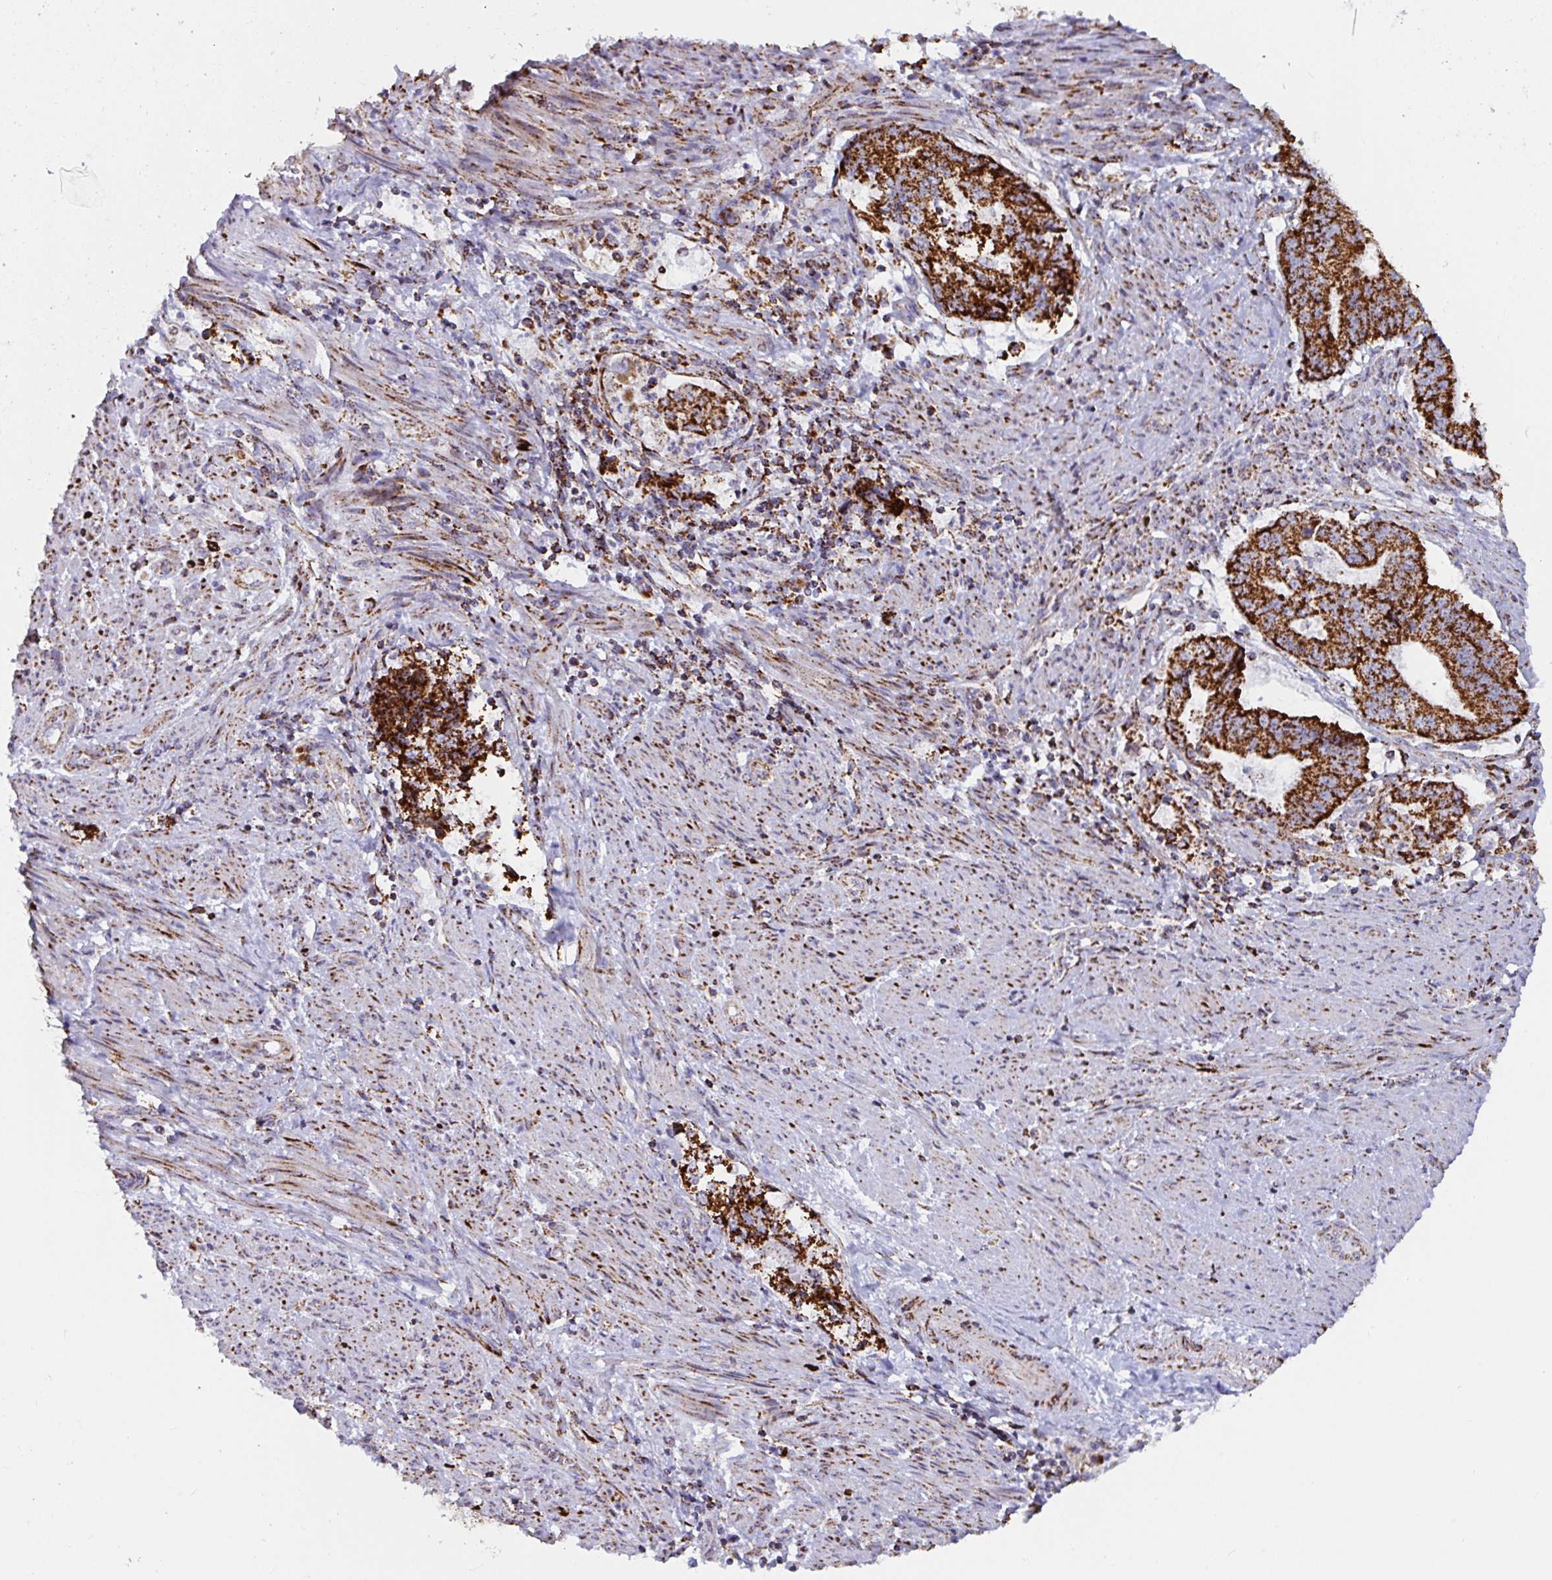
{"staining": {"intensity": "strong", "quantity": ">75%", "location": "cytoplasmic/membranous"}, "tissue": "endometrial cancer", "cell_type": "Tumor cells", "image_type": "cancer", "snomed": [{"axis": "morphology", "description": "Adenocarcinoma, NOS"}, {"axis": "topography", "description": "Endometrium"}], "caption": "Immunohistochemical staining of endometrial adenocarcinoma shows high levels of strong cytoplasmic/membranous positivity in approximately >75% of tumor cells.", "gene": "ATP5MJ", "patient": {"sex": "female", "age": 65}}